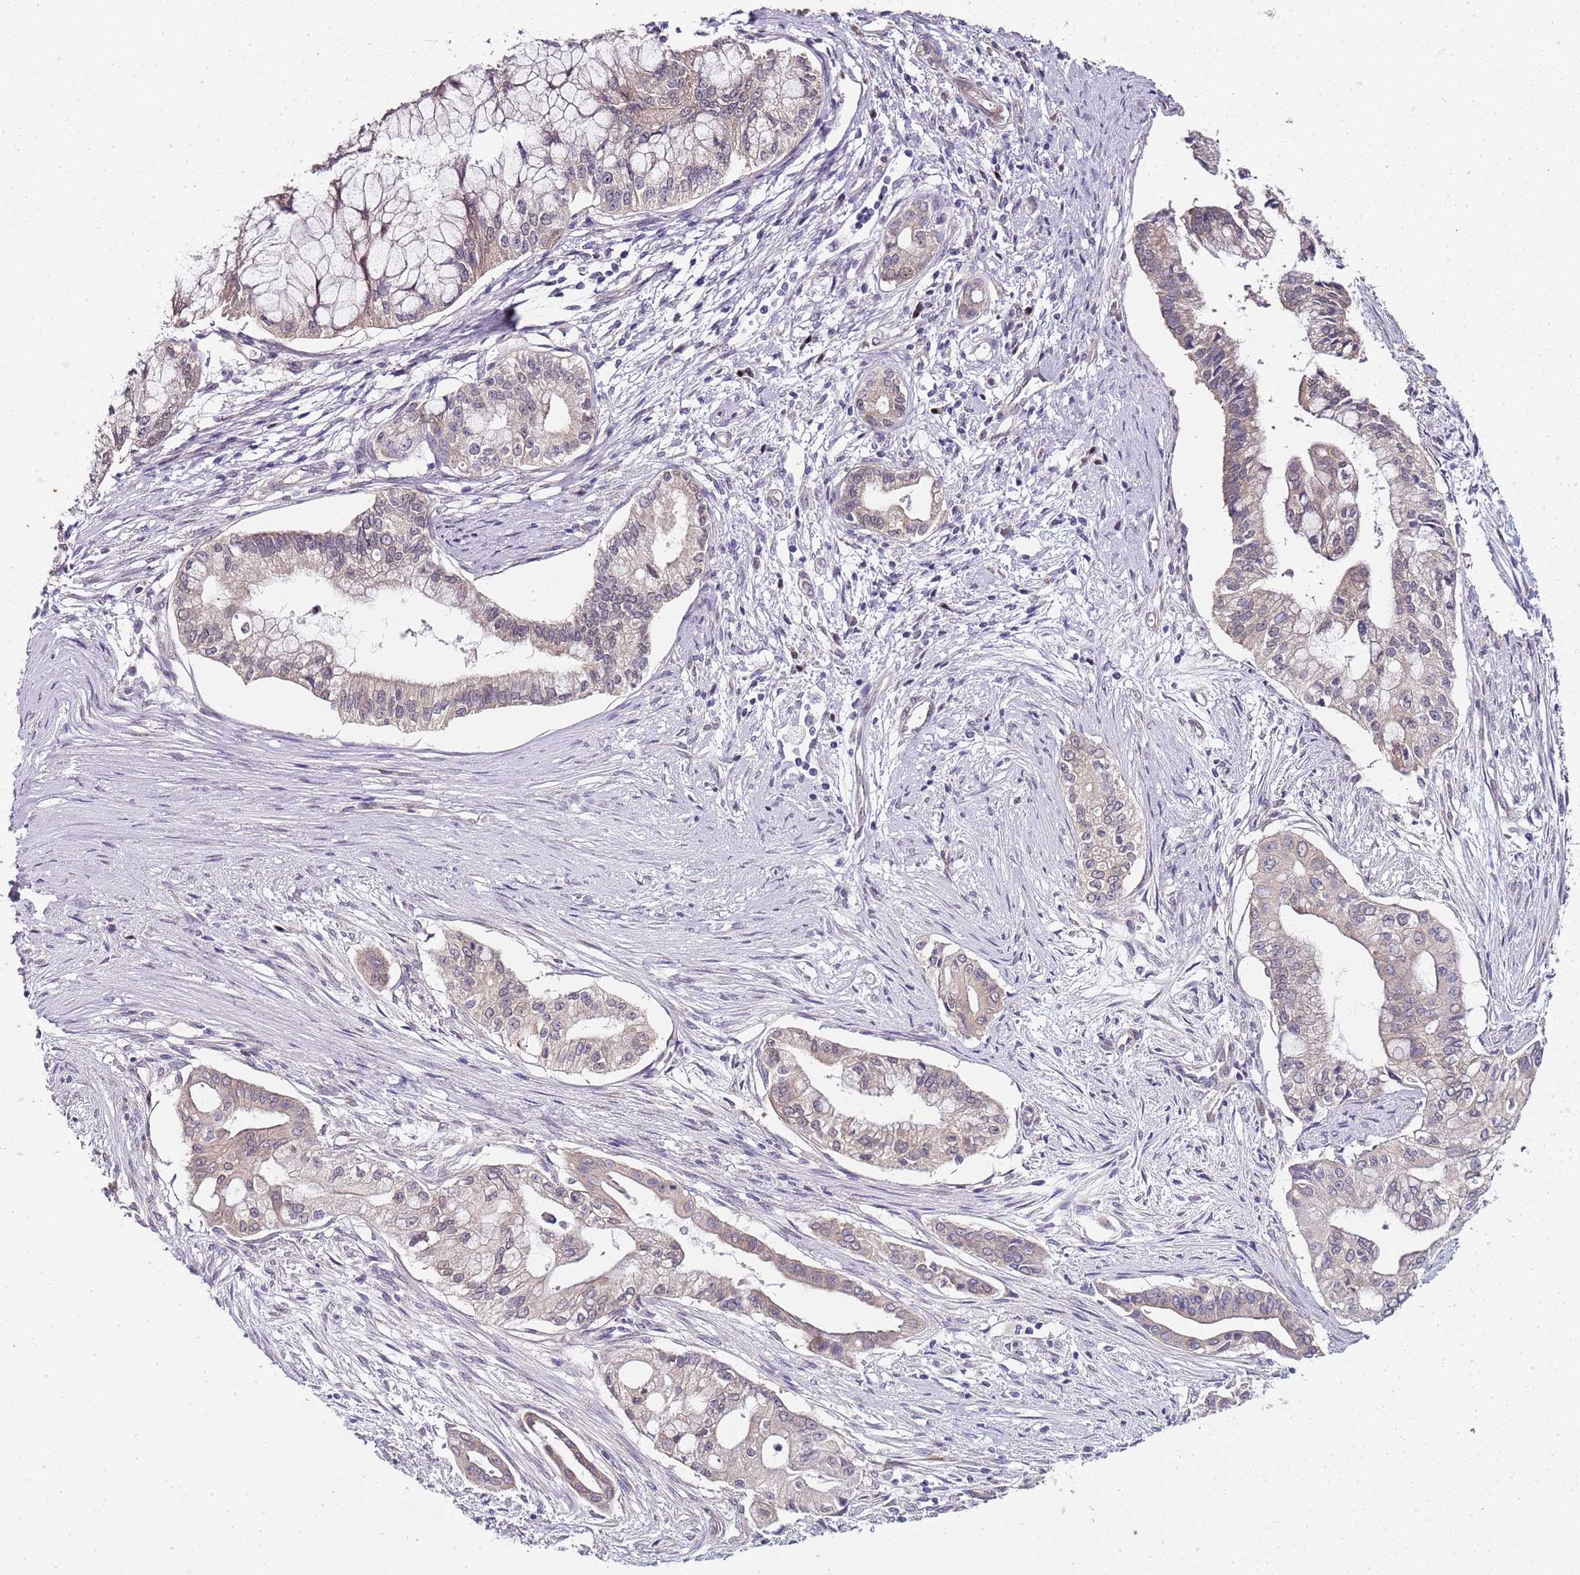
{"staining": {"intensity": "weak", "quantity": "25%-75%", "location": "cytoplasmic/membranous"}, "tissue": "pancreatic cancer", "cell_type": "Tumor cells", "image_type": "cancer", "snomed": [{"axis": "morphology", "description": "Adenocarcinoma, NOS"}, {"axis": "topography", "description": "Pancreas"}], "caption": "The immunohistochemical stain labels weak cytoplasmic/membranous staining in tumor cells of pancreatic cancer tissue.", "gene": "TBC1D9", "patient": {"sex": "male", "age": 46}}